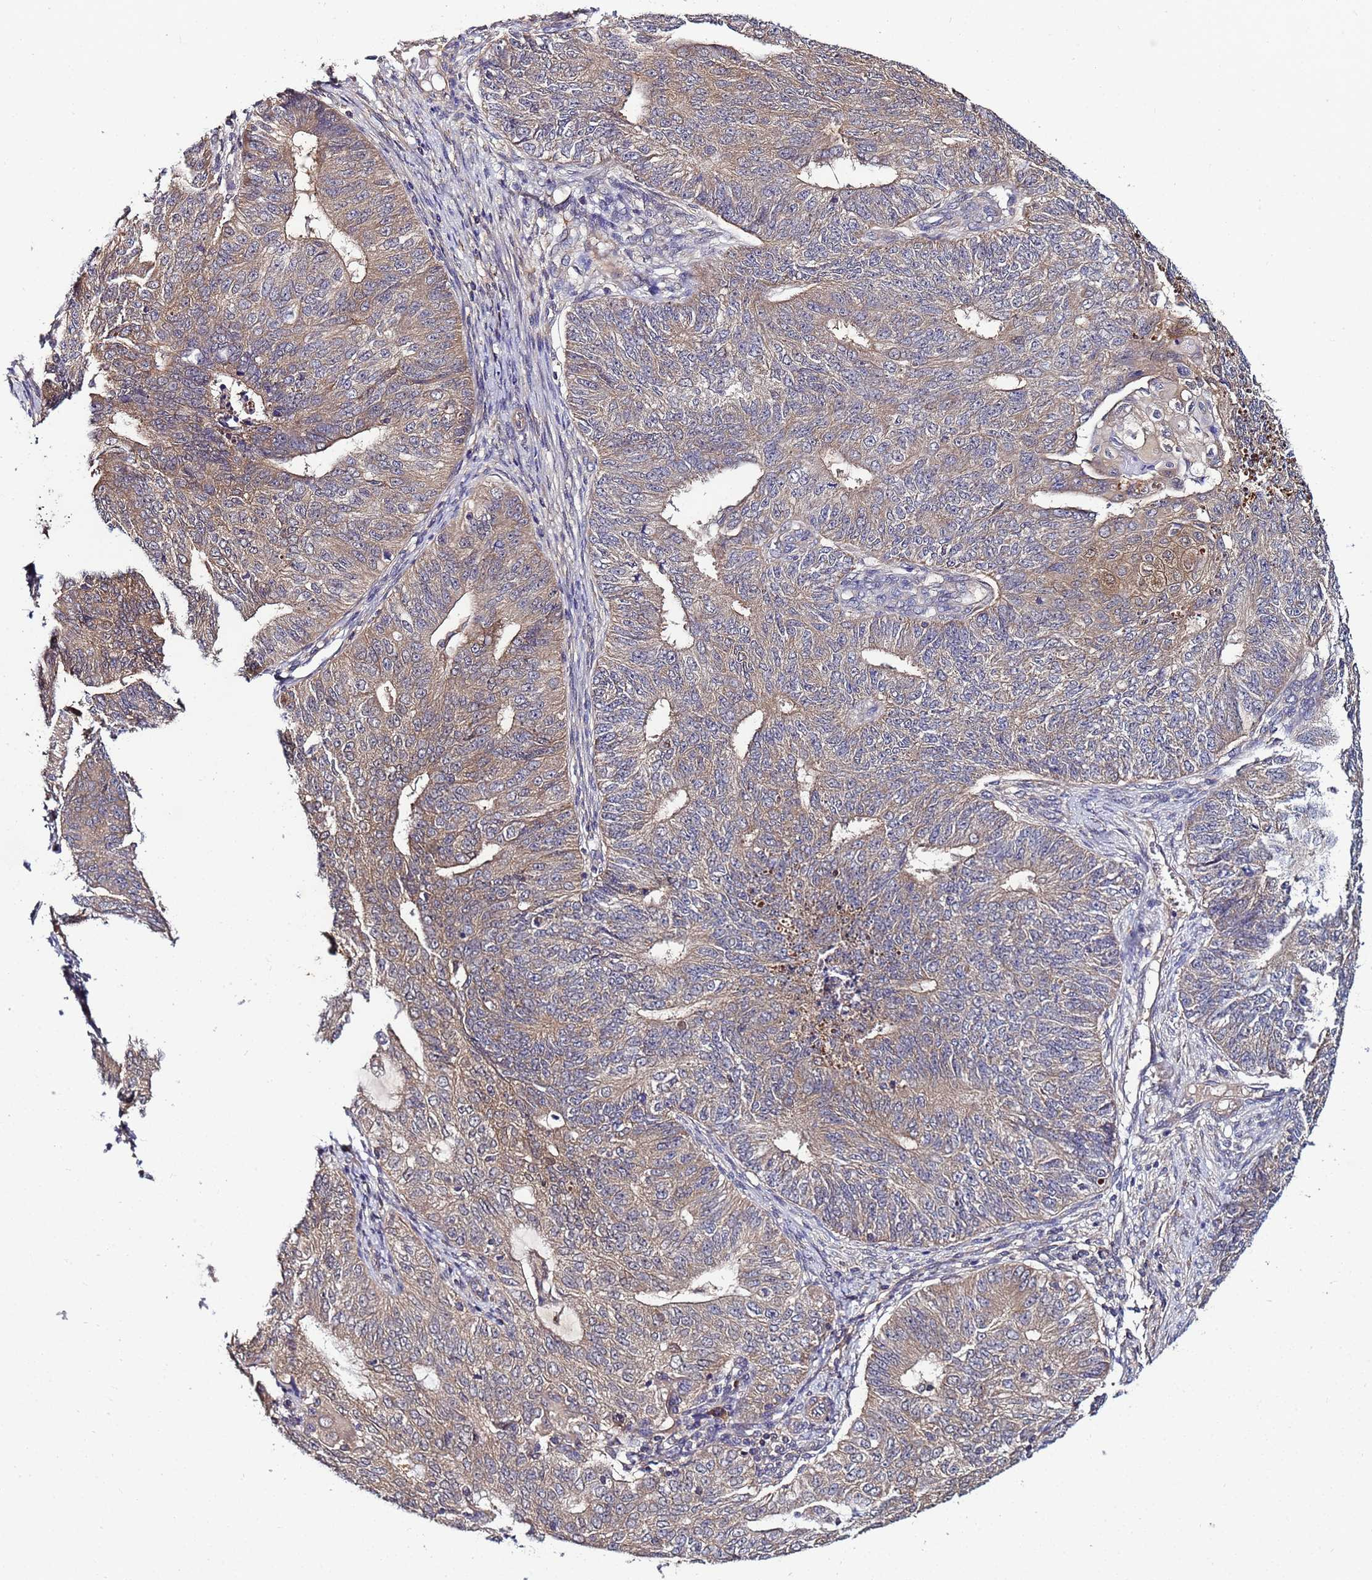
{"staining": {"intensity": "weak", "quantity": ">75%", "location": "cytoplasmic/membranous"}, "tissue": "endometrial cancer", "cell_type": "Tumor cells", "image_type": "cancer", "snomed": [{"axis": "morphology", "description": "Adenocarcinoma, NOS"}, {"axis": "topography", "description": "Endometrium"}], "caption": "Protein positivity by IHC shows weak cytoplasmic/membranous staining in about >75% of tumor cells in adenocarcinoma (endometrial).", "gene": "NAXE", "patient": {"sex": "female", "age": 32}}